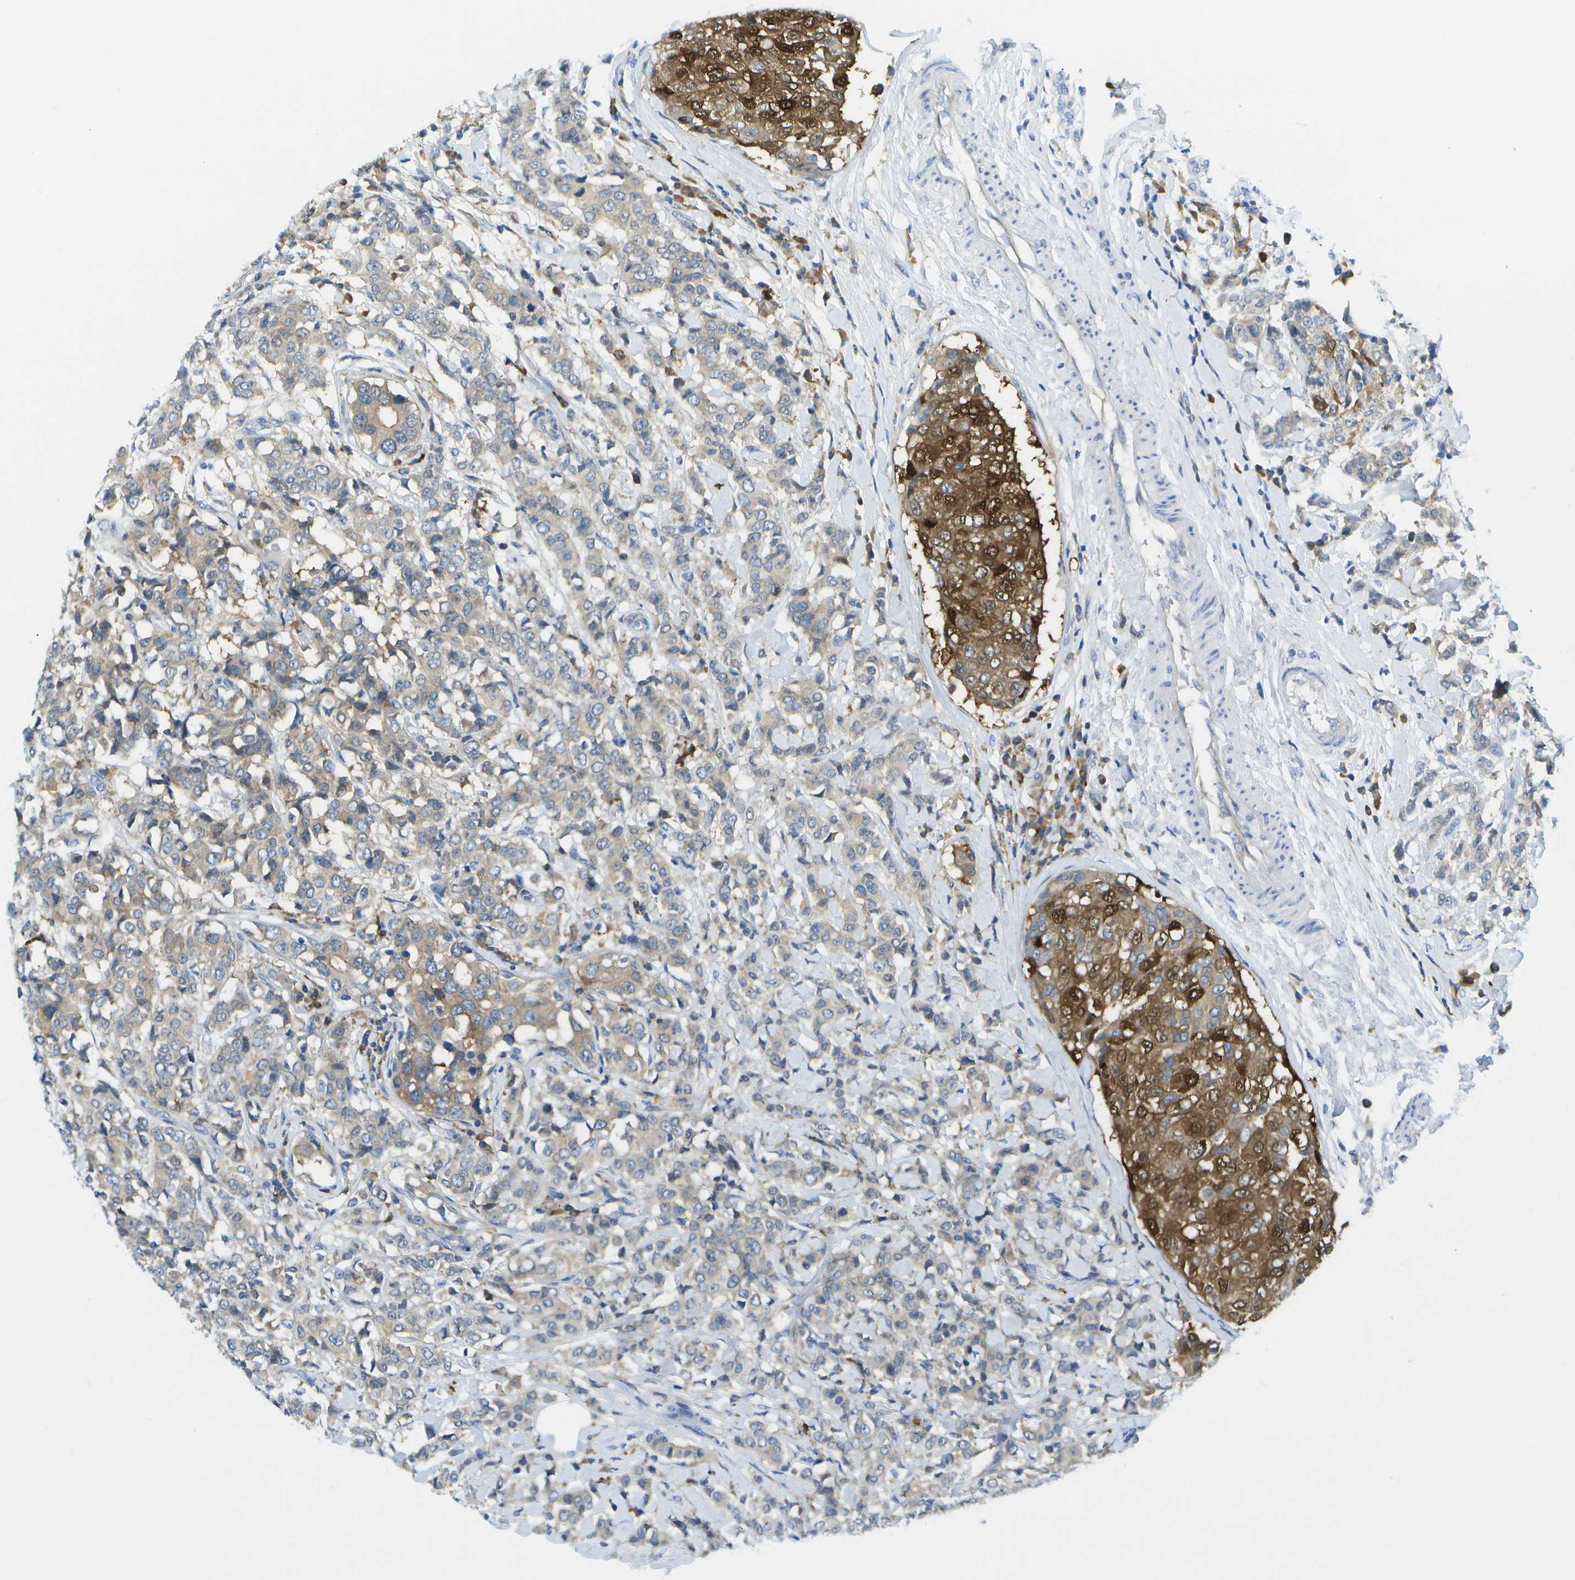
{"staining": {"intensity": "weak", "quantity": "<25%", "location": "cytoplasmic/membranous"}, "tissue": "breast cancer", "cell_type": "Tumor cells", "image_type": "cancer", "snomed": [{"axis": "morphology", "description": "Duct carcinoma"}, {"axis": "topography", "description": "Breast"}], "caption": "Immunohistochemistry of breast invasive ductal carcinoma exhibits no staining in tumor cells.", "gene": "WNK2", "patient": {"sex": "female", "age": 27}}